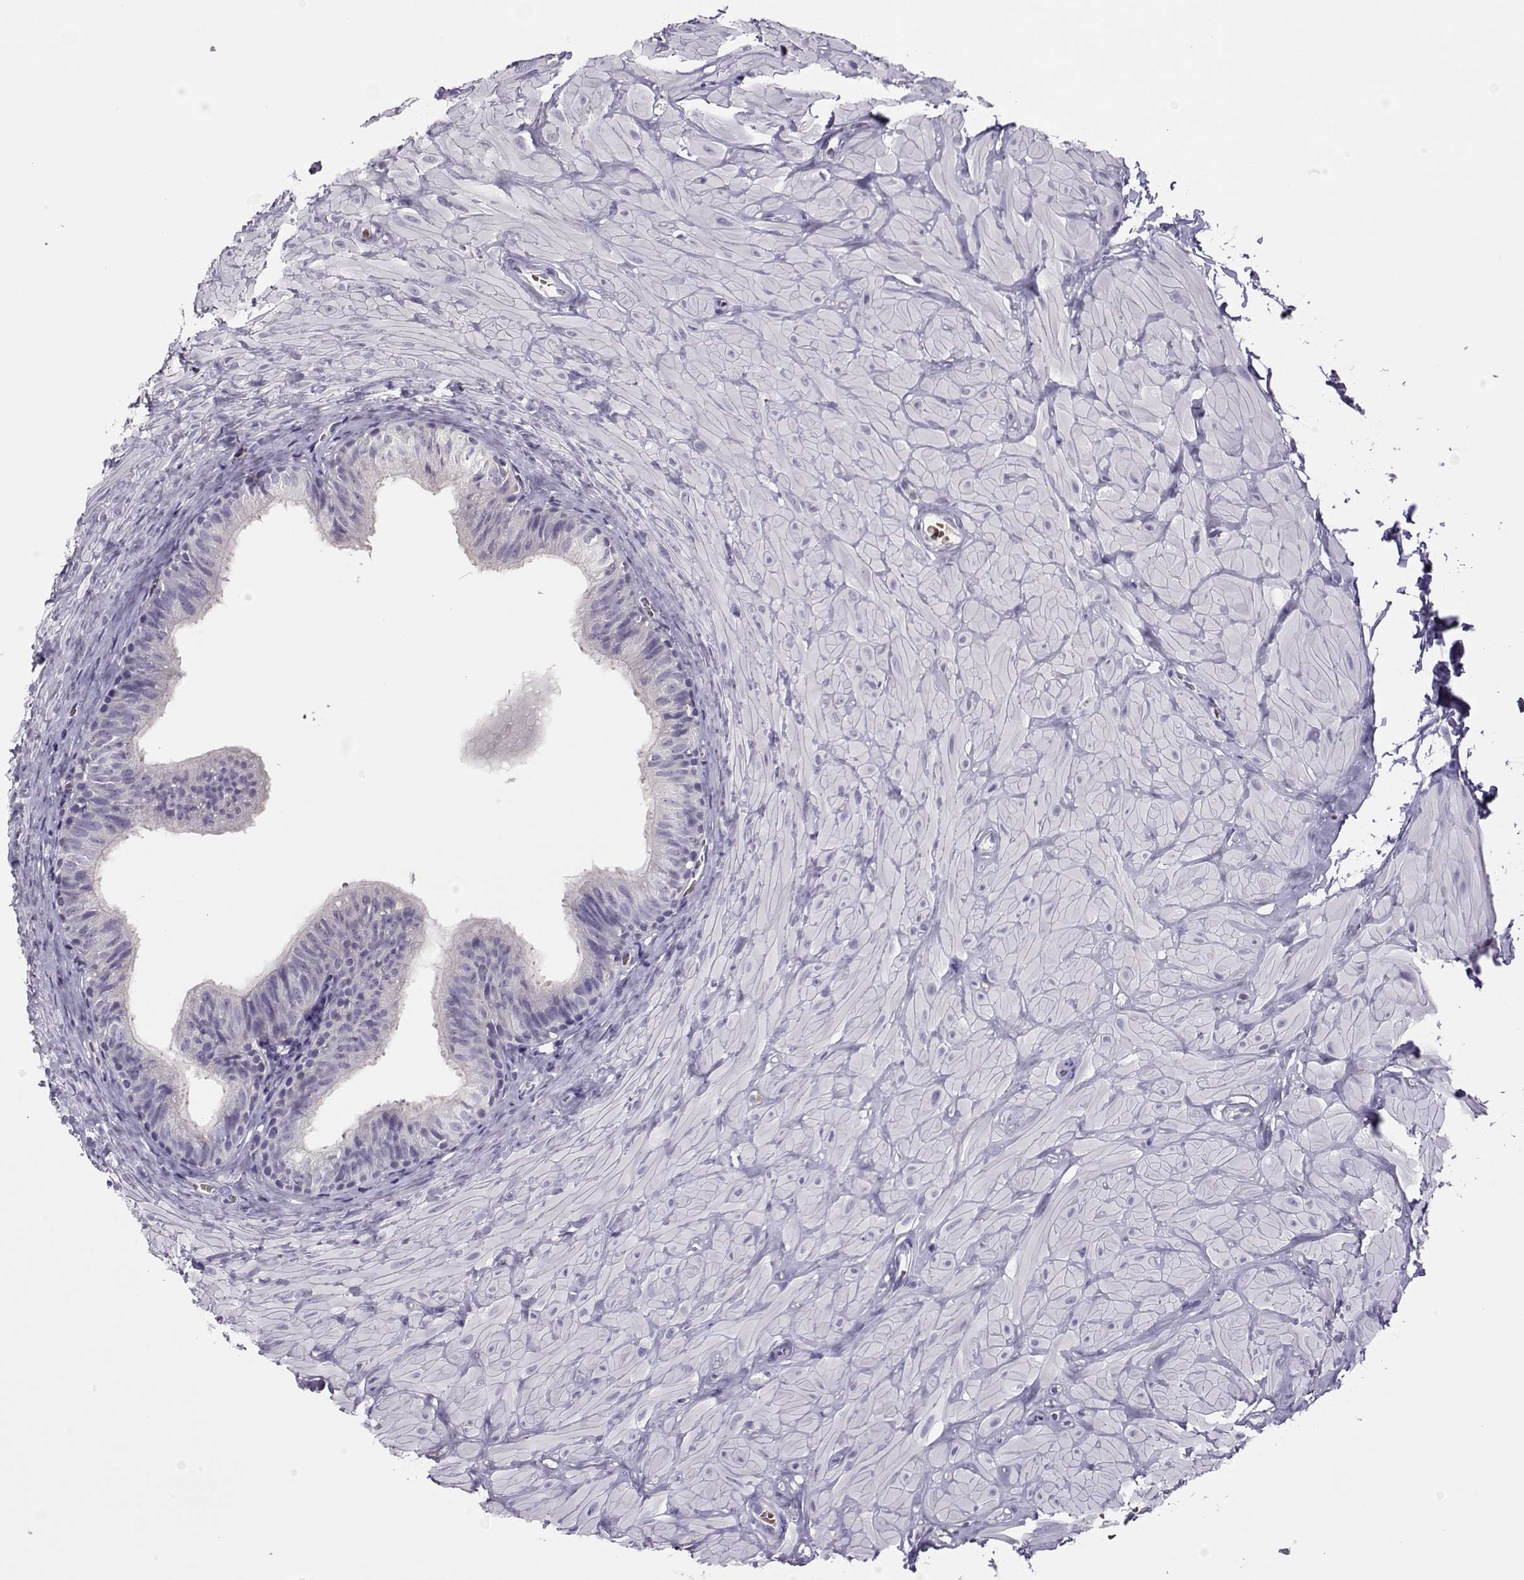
{"staining": {"intensity": "negative", "quantity": "none", "location": "none"}, "tissue": "epididymis", "cell_type": "Glandular cells", "image_type": "normal", "snomed": [{"axis": "morphology", "description": "Normal tissue, NOS"}, {"axis": "topography", "description": "Epididymis"}, {"axis": "topography", "description": "Vas deferens"}], "caption": "The immunohistochemistry (IHC) micrograph has no significant staining in glandular cells of epididymis. (DAB IHC, high magnification).", "gene": "LINGO1", "patient": {"sex": "male", "age": 23}}